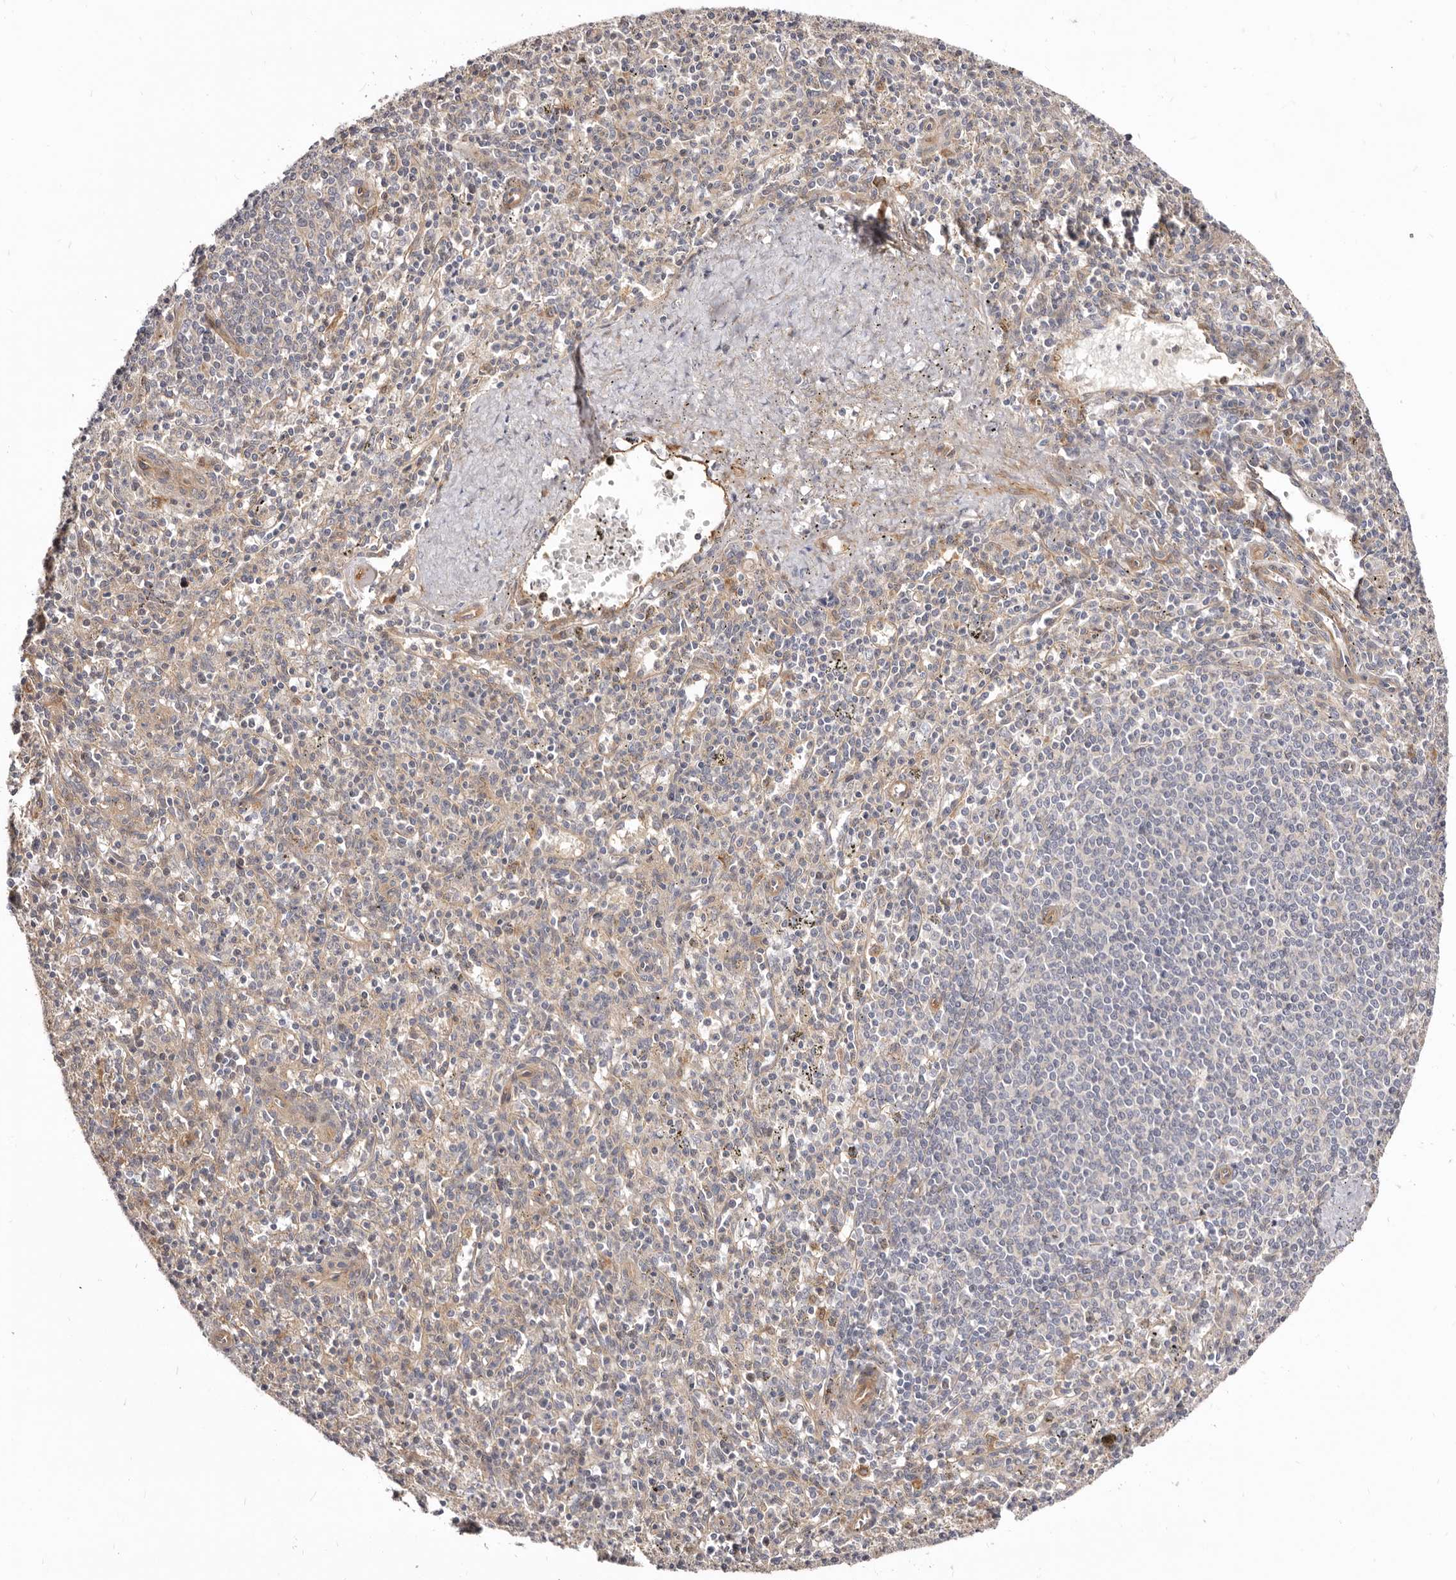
{"staining": {"intensity": "weak", "quantity": "<25%", "location": "cytoplasmic/membranous"}, "tissue": "spleen", "cell_type": "Cells in red pulp", "image_type": "normal", "snomed": [{"axis": "morphology", "description": "Normal tissue, NOS"}, {"axis": "topography", "description": "Spleen"}], "caption": "DAB (3,3'-diaminobenzidine) immunohistochemical staining of normal spleen exhibits no significant positivity in cells in red pulp.", "gene": "GPATCH4", "patient": {"sex": "male", "age": 72}}